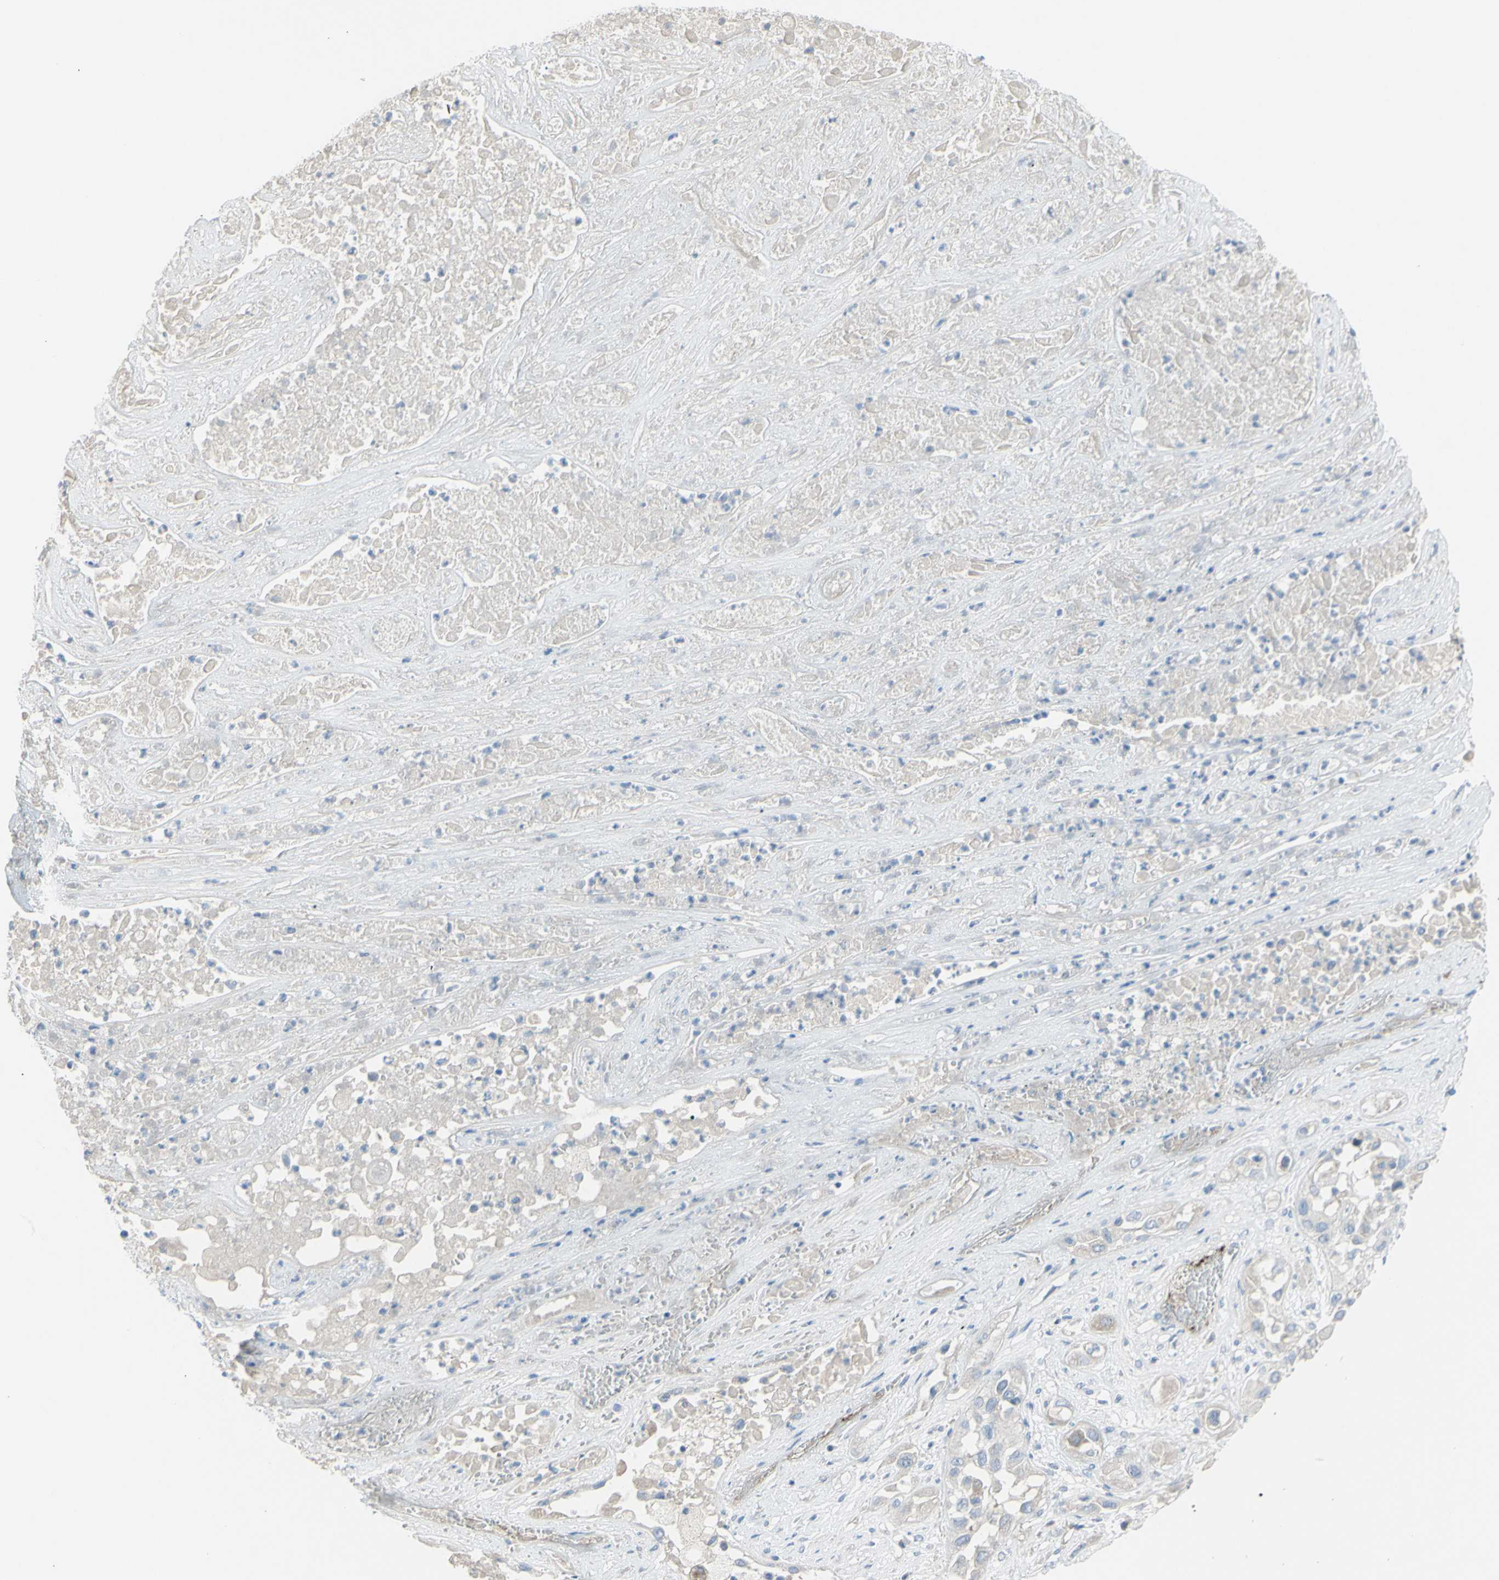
{"staining": {"intensity": "negative", "quantity": "none", "location": "none"}, "tissue": "lung cancer", "cell_type": "Tumor cells", "image_type": "cancer", "snomed": [{"axis": "morphology", "description": "Squamous cell carcinoma, NOS"}, {"axis": "topography", "description": "Lung"}], "caption": "Tumor cells are negative for protein expression in human lung squamous cell carcinoma.", "gene": "TFPI2", "patient": {"sex": "male", "age": 71}}